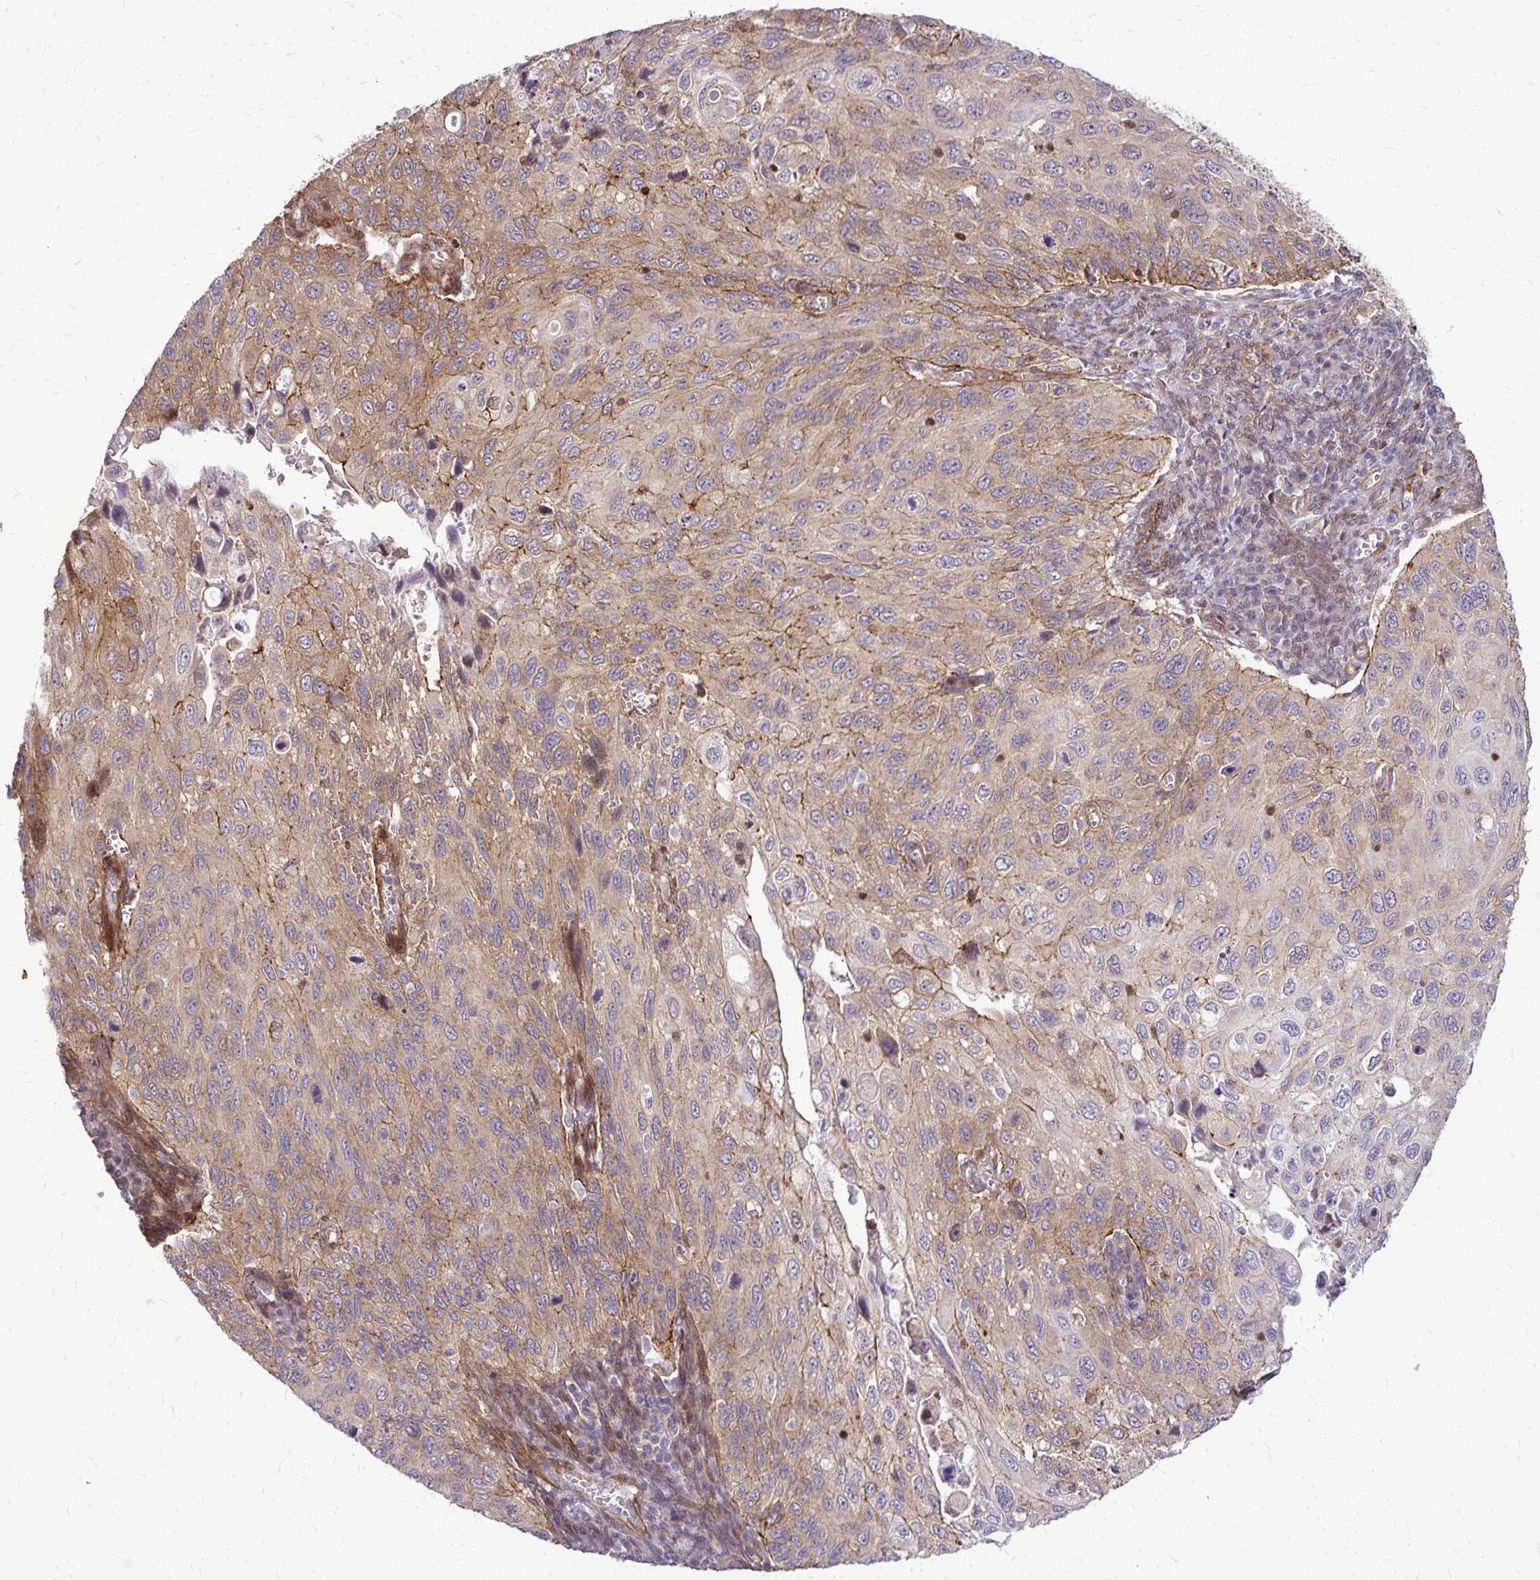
{"staining": {"intensity": "moderate", "quantity": "25%-75%", "location": "cytoplasmic/membranous"}, "tissue": "cervical cancer", "cell_type": "Tumor cells", "image_type": "cancer", "snomed": [{"axis": "morphology", "description": "Squamous cell carcinoma, NOS"}, {"axis": "topography", "description": "Cervix"}], "caption": "Moderate cytoplasmic/membranous expression for a protein is seen in about 25%-75% of tumor cells of cervical squamous cell carcinoma using IHC.", "gene": "TRIP6", "patient": {"sex": "female", "age": 70}}